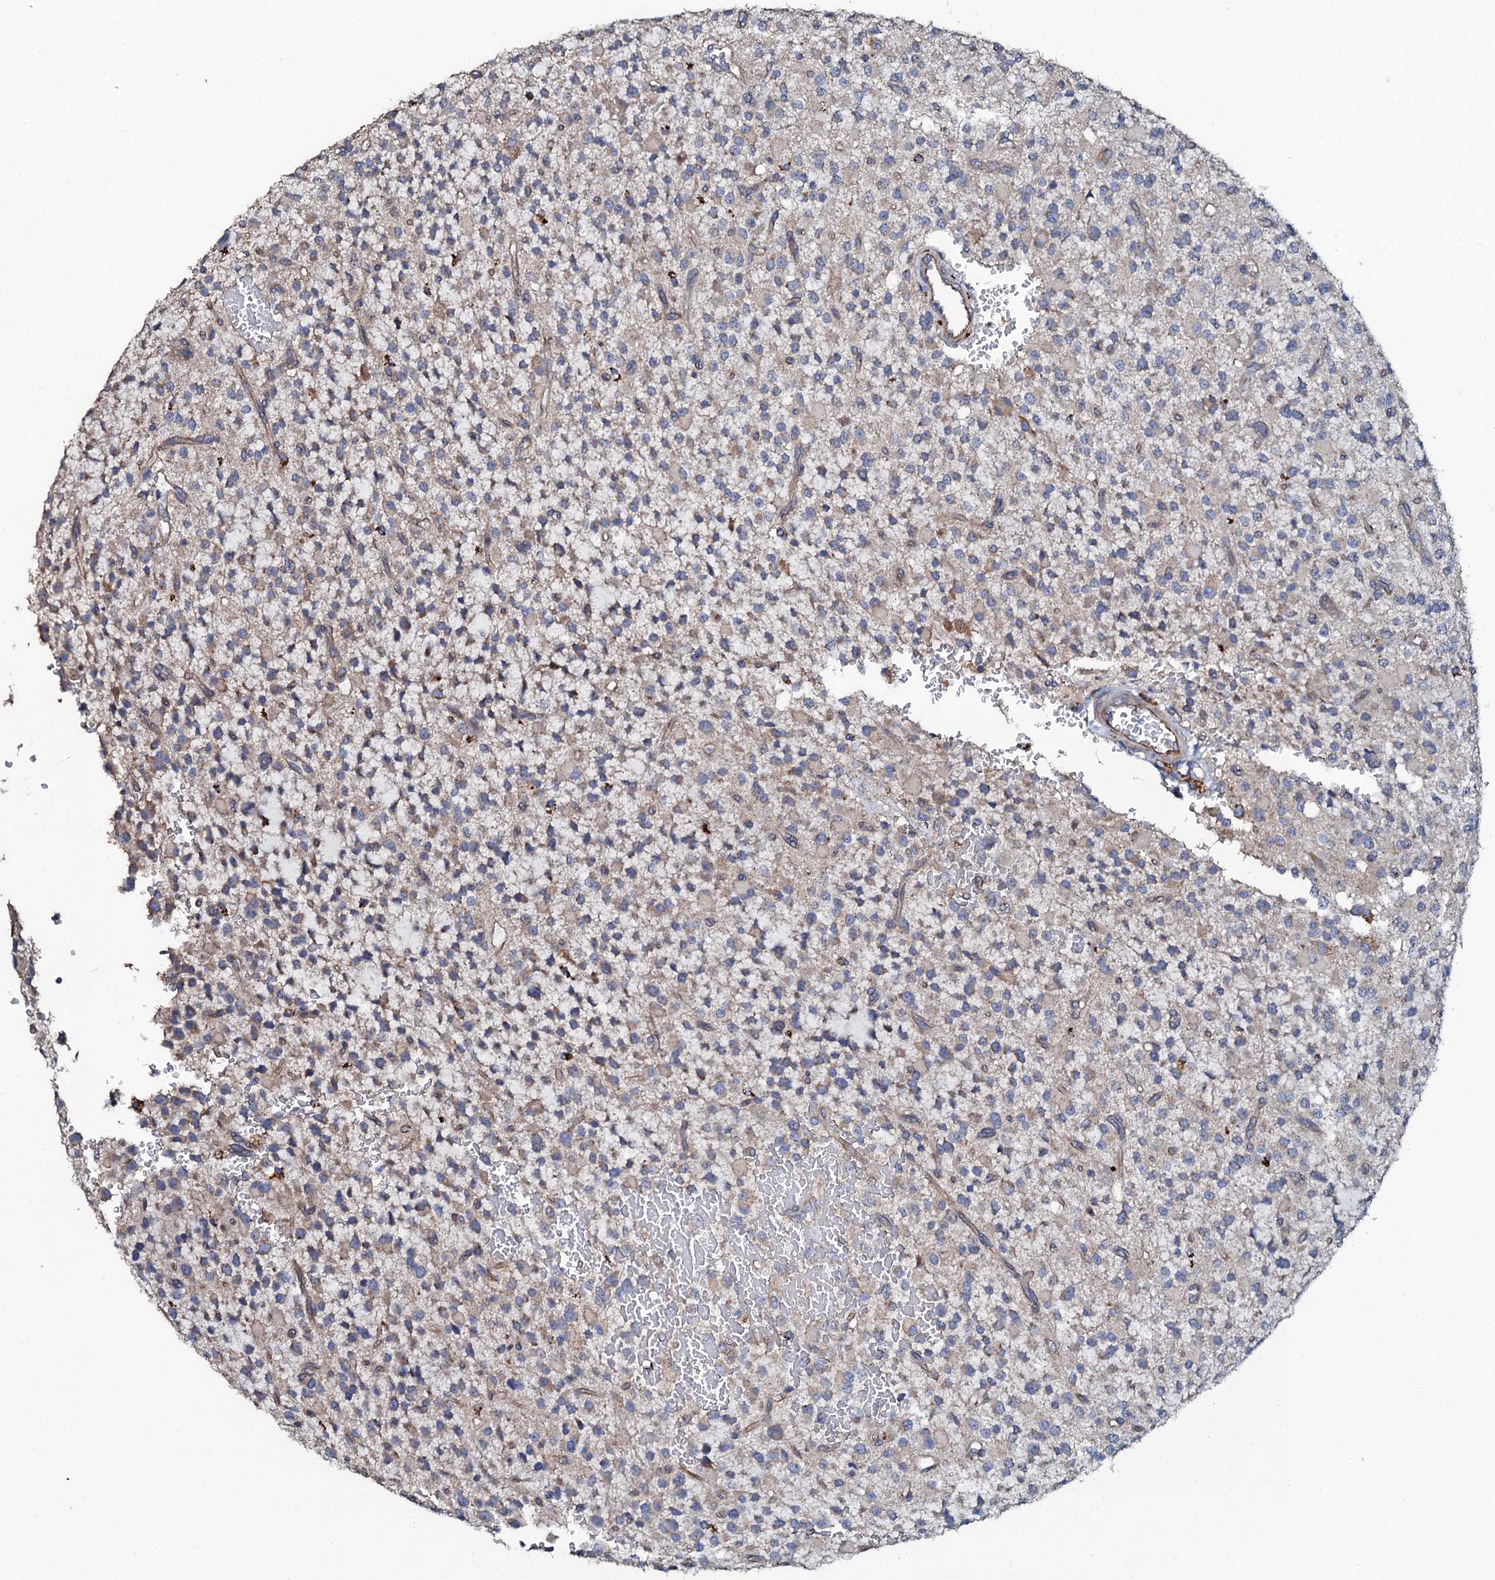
{"staining": {"intensity": "weak", "quantity": "25%-75%", "location": "cytoplasmic/membranous"}, "tissue": "glioma", "cell_type": "Tumor cells", "image_type": "cancer", "snomed": [{"axis": "morphology", "description": "Glioma, malignant, High grade"}, {"axis": "topography", "description": "Brain"}], "caption": "Malignant glioma (high-grade) stained with a brown dye displays weak cytoplasmic/membranous positive expression in about 25%-75% of tumor cells.", "gene": "GLCE", "patient": {"sex": "male", "age": 34}}